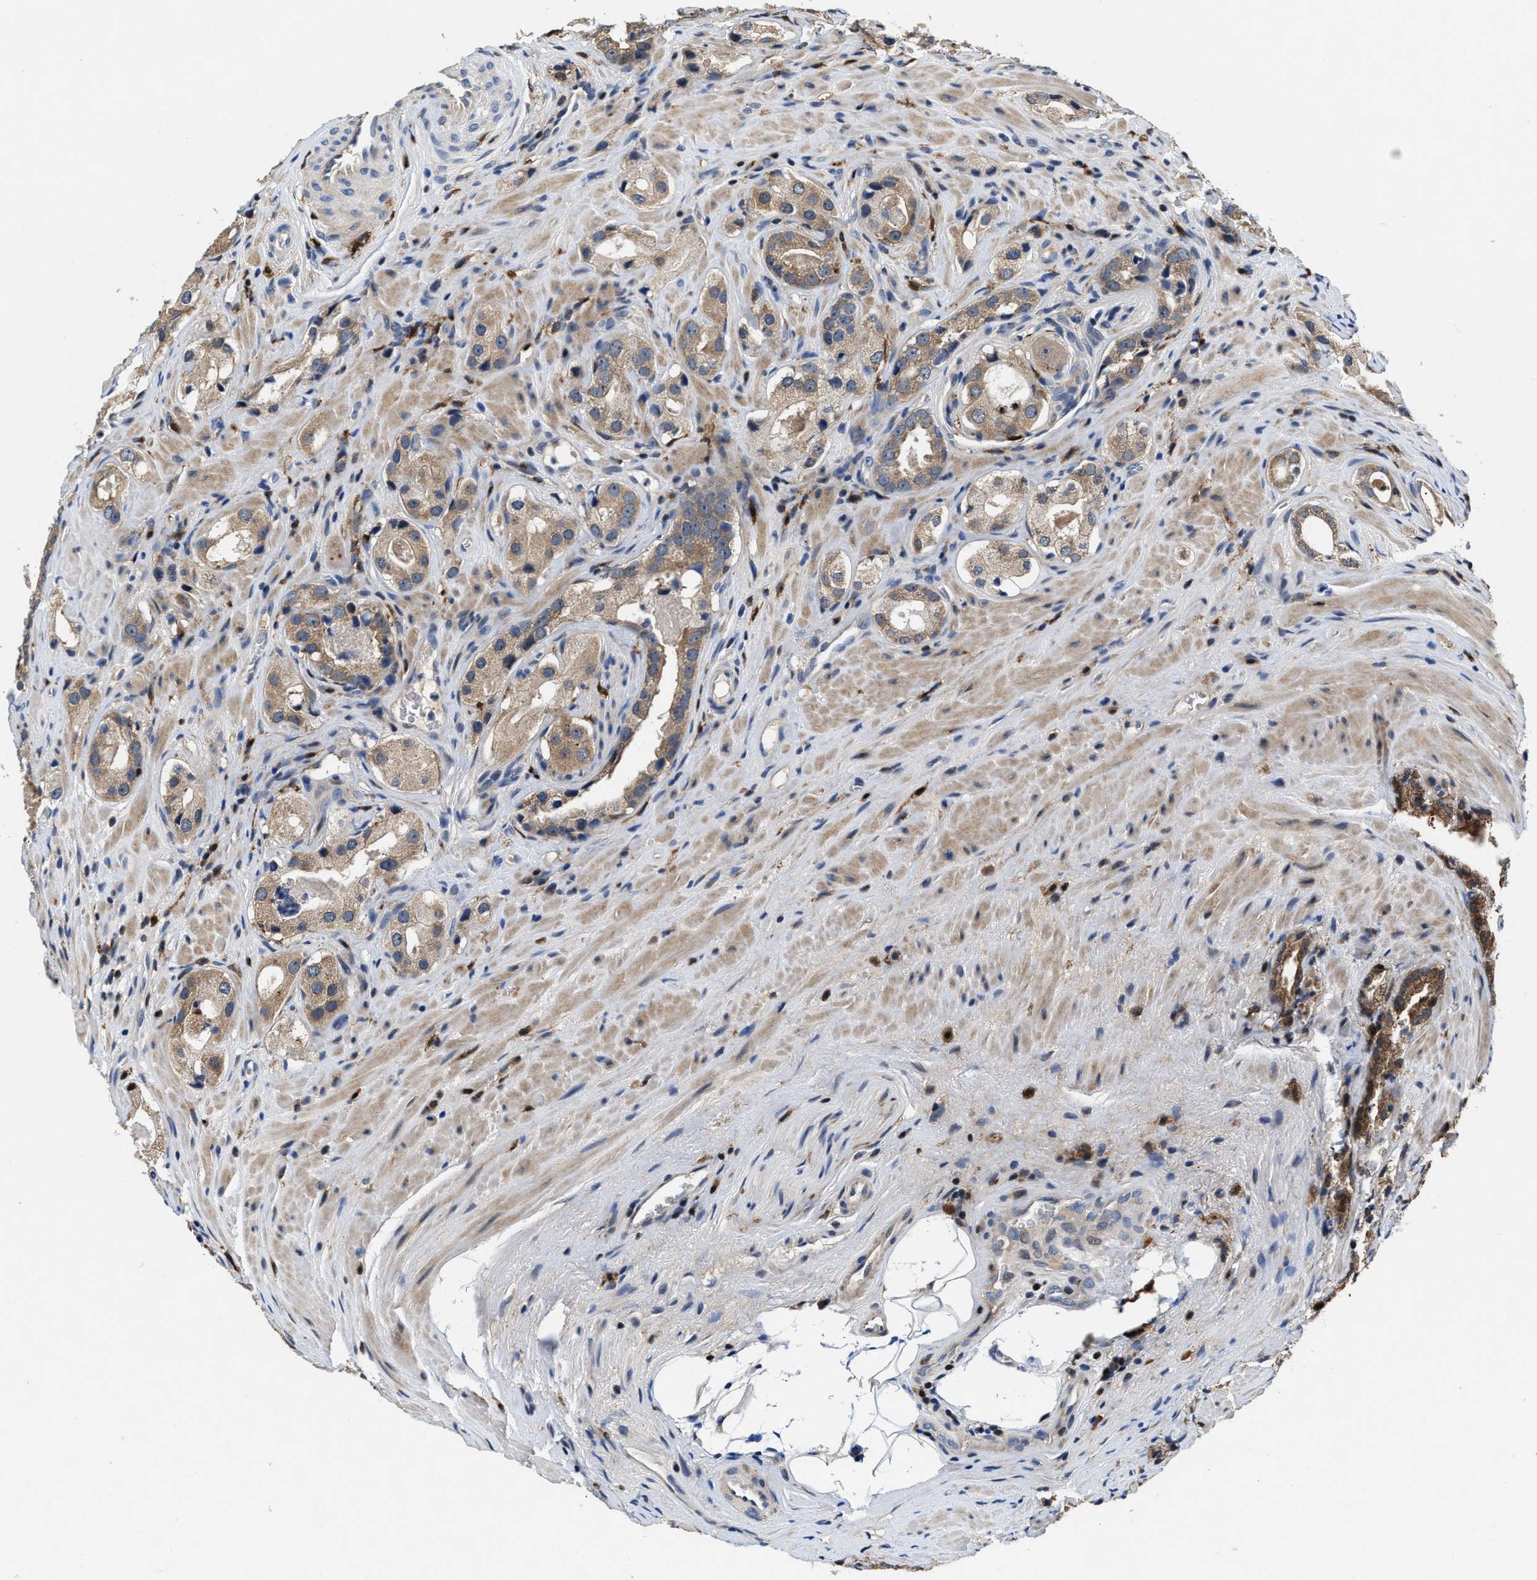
{"staining": {"intensity": "moderate", "quantity": ">75%", "location": "cytoplasmic/membranous"}, "tissue": "prostate cancer", "cell_type": "Tumor cells", "image_type": "cancer", "snomed": [{"axis": "morphology", "description": "Adenocarcinoma, High grade"}, {"axis": "topography", "description": "Prostate"}], "caption": "Moderate cytoplasmic/membranous expression for a protein is seen in approximately >75% of tumor cells of prostate high-grade adenocarcinoma using immunohistochemistry (IHC).", "gene": "RGS10", "patient": {"sex": "male", "age": 63}}